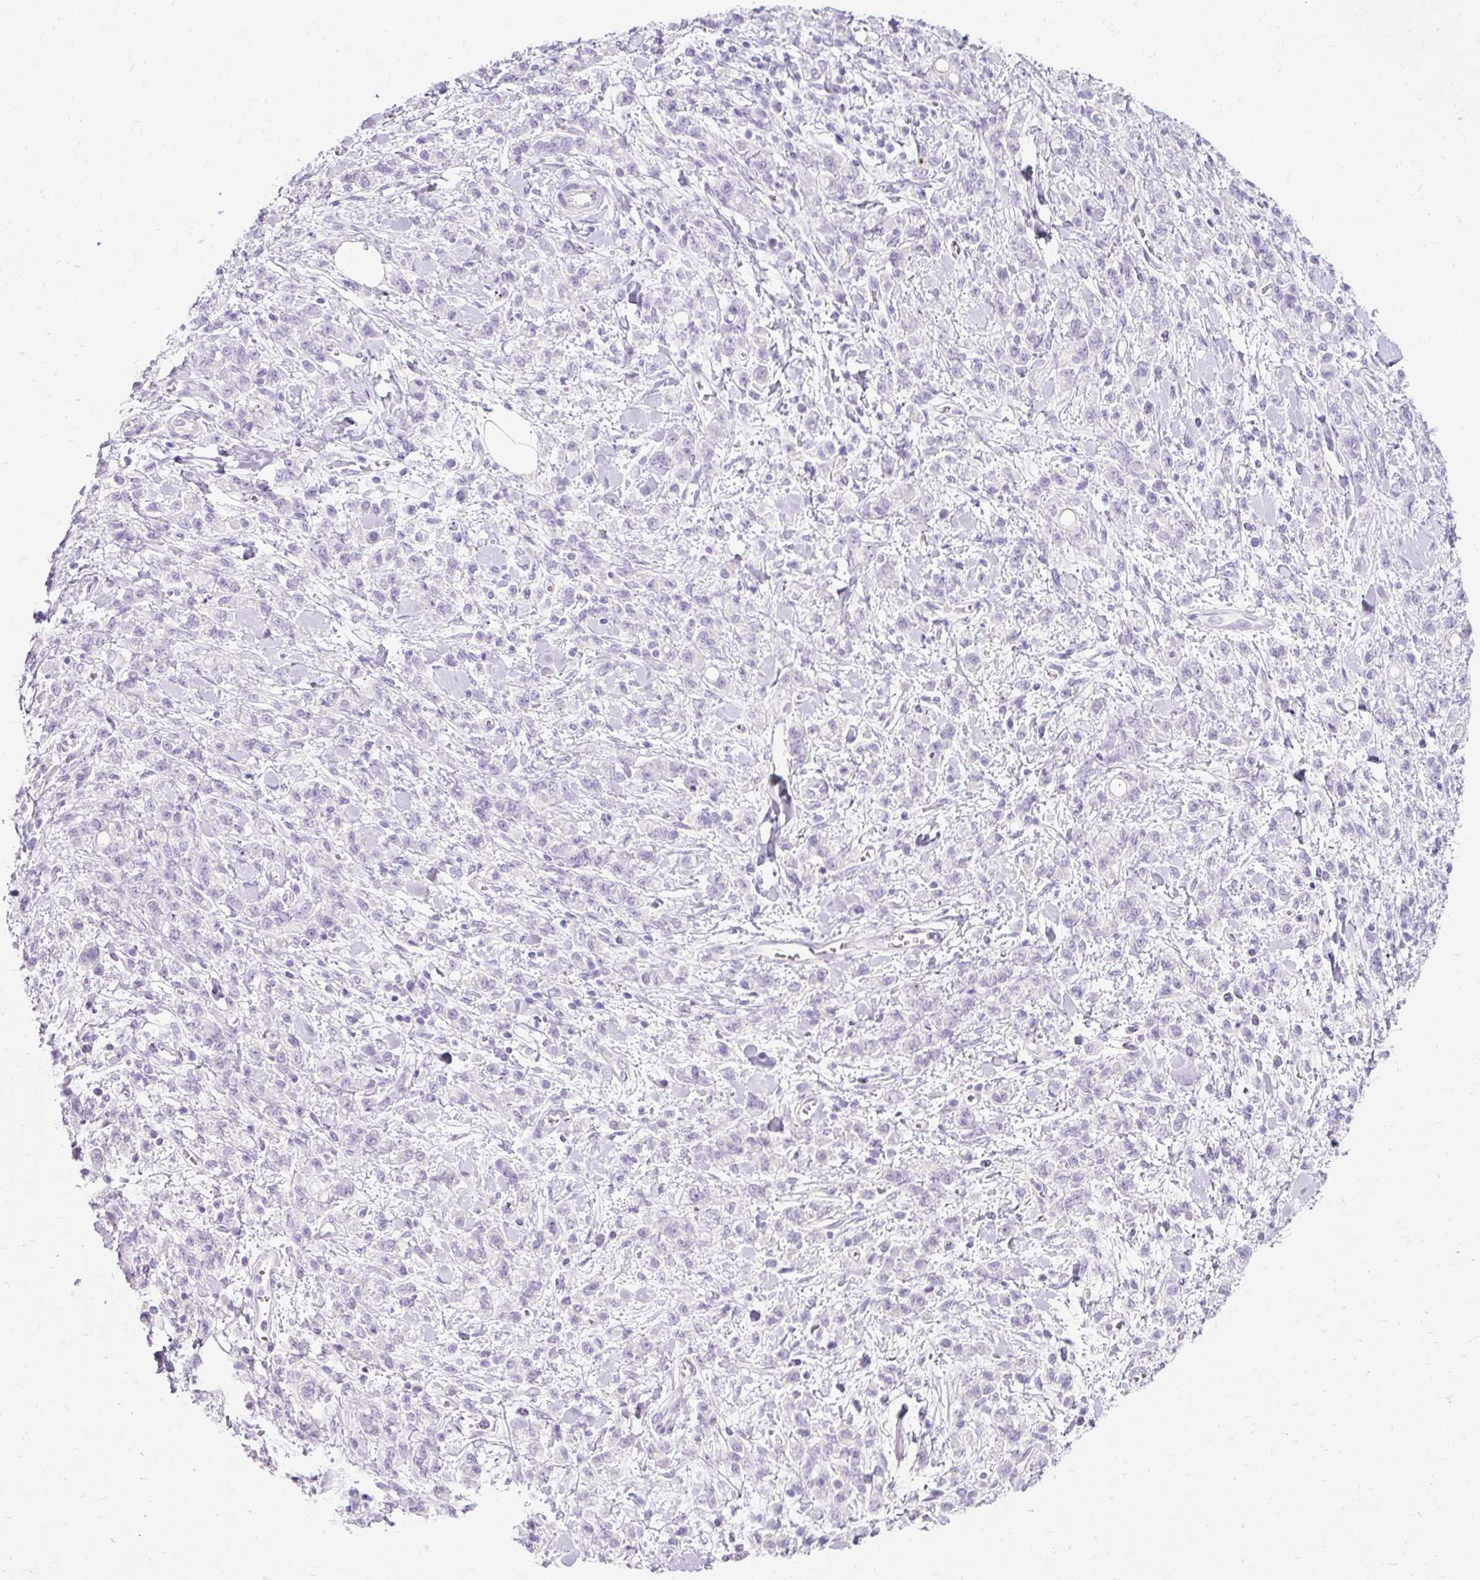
{"staining": {"intensity": "negative", "quantity": "none", "location": "none"}, "tissue": "stomach cancer", "cell_type": "Tumor cells", "image_type": "cancer", "snomed": [{"axis": "morphology", "description": "Adenocarcinoma, NOS"}, {"axis": "topography", "description": "Stomach"}], "caption": "Human stomach adenocarcinoma stained for a protein using immunohistochemistry (IHC) exhibits no staining in tumor cells.", "gene": "TMEM213", "patient": {"sex": "male", "age": 77}}